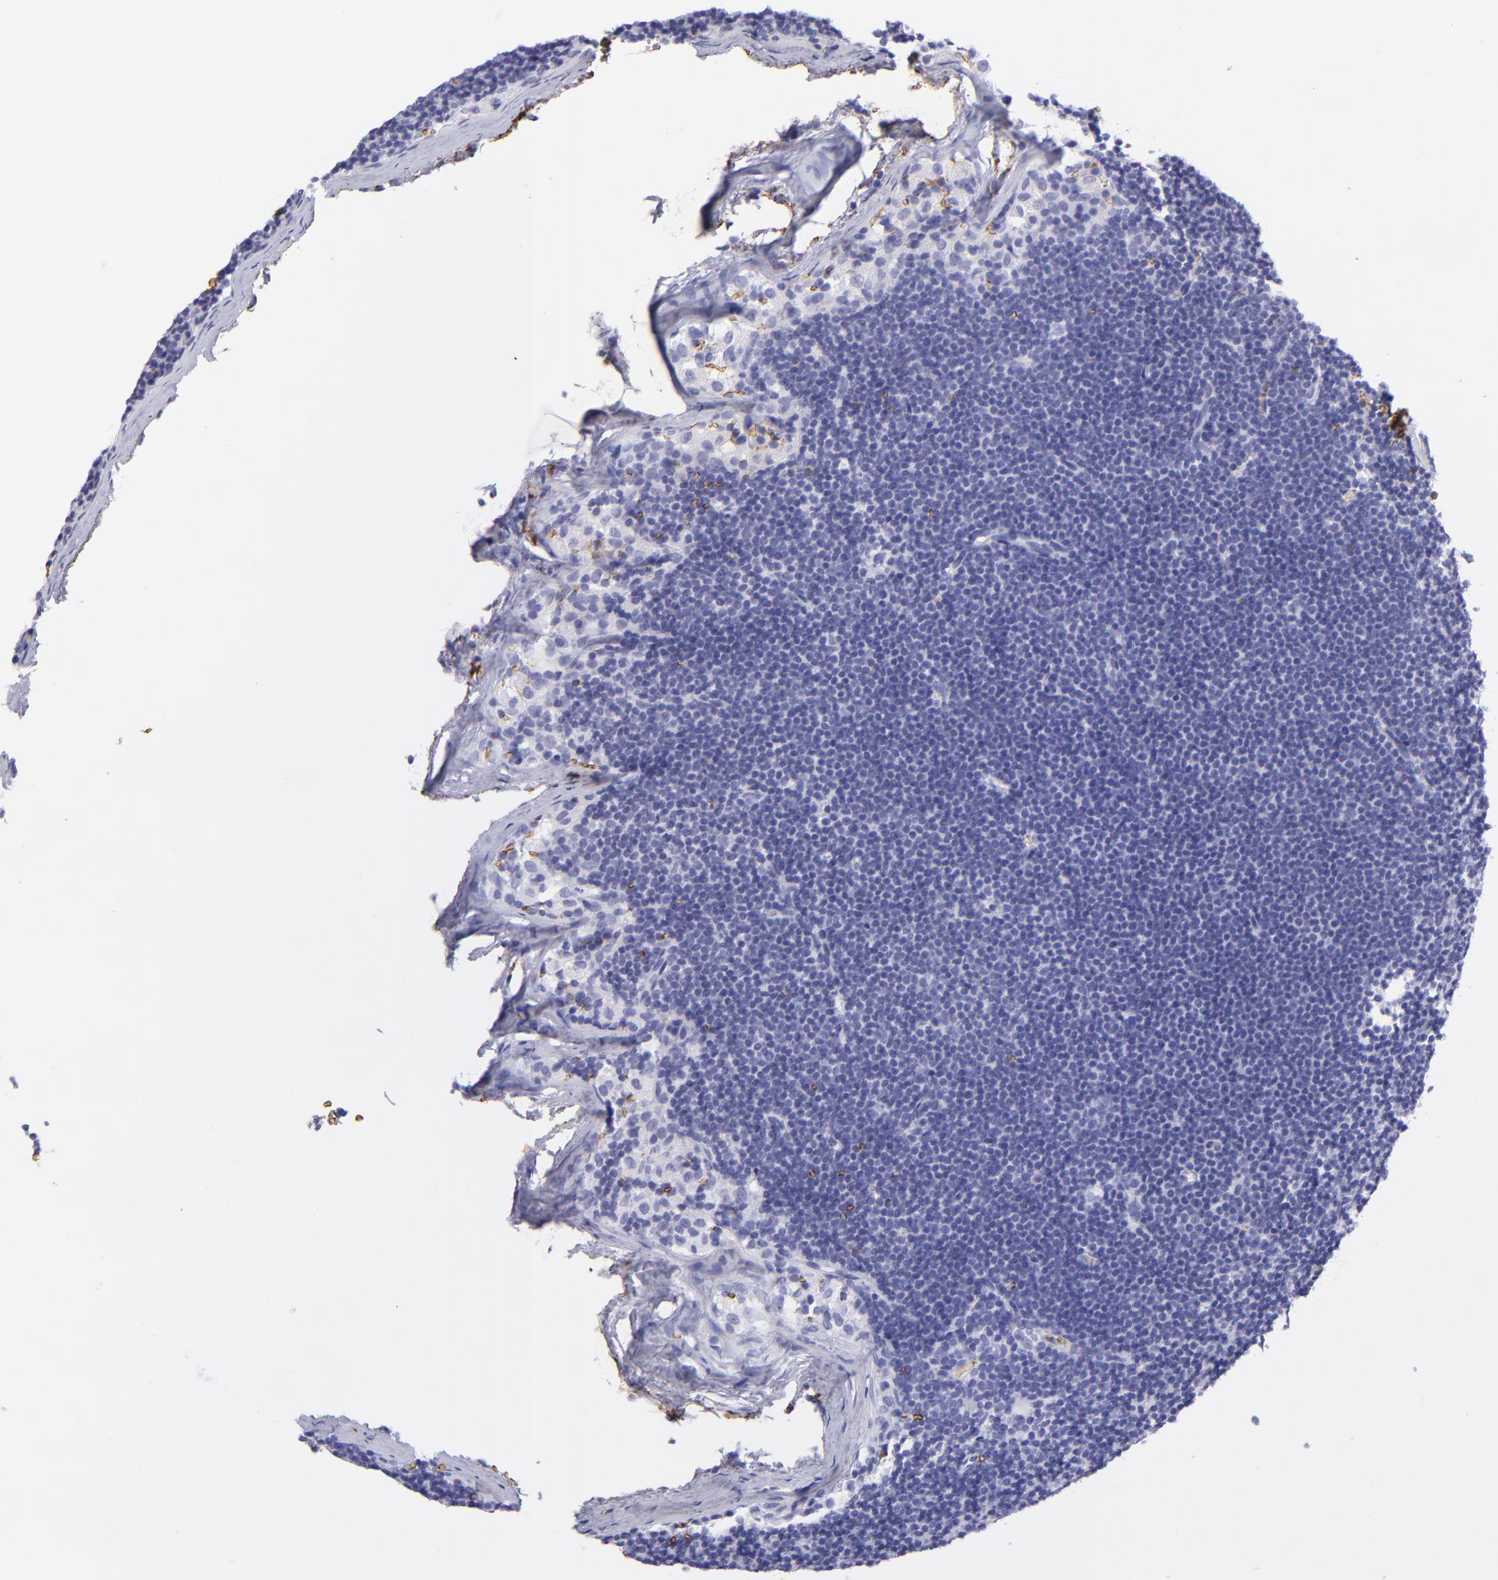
{"staining": {"intensity": "negative", "quantity": "none", "location": "none"}, "tissue": "lymphoma", "cell_type": "Tumor cells", "image_type": "cancer", "snomed": [{"axis": "morphology", "description": "Malignant lymphoma, non-Hodgkin's type, Low grade"}, {"axis": "topography", "description": "Lymph node"}], "caption": "A micrograph of lymphoma stained for a protein shows no brown staining in tumor cells.", "gene": "GYPA", "patient": {"sex": "female", "age": 73}}